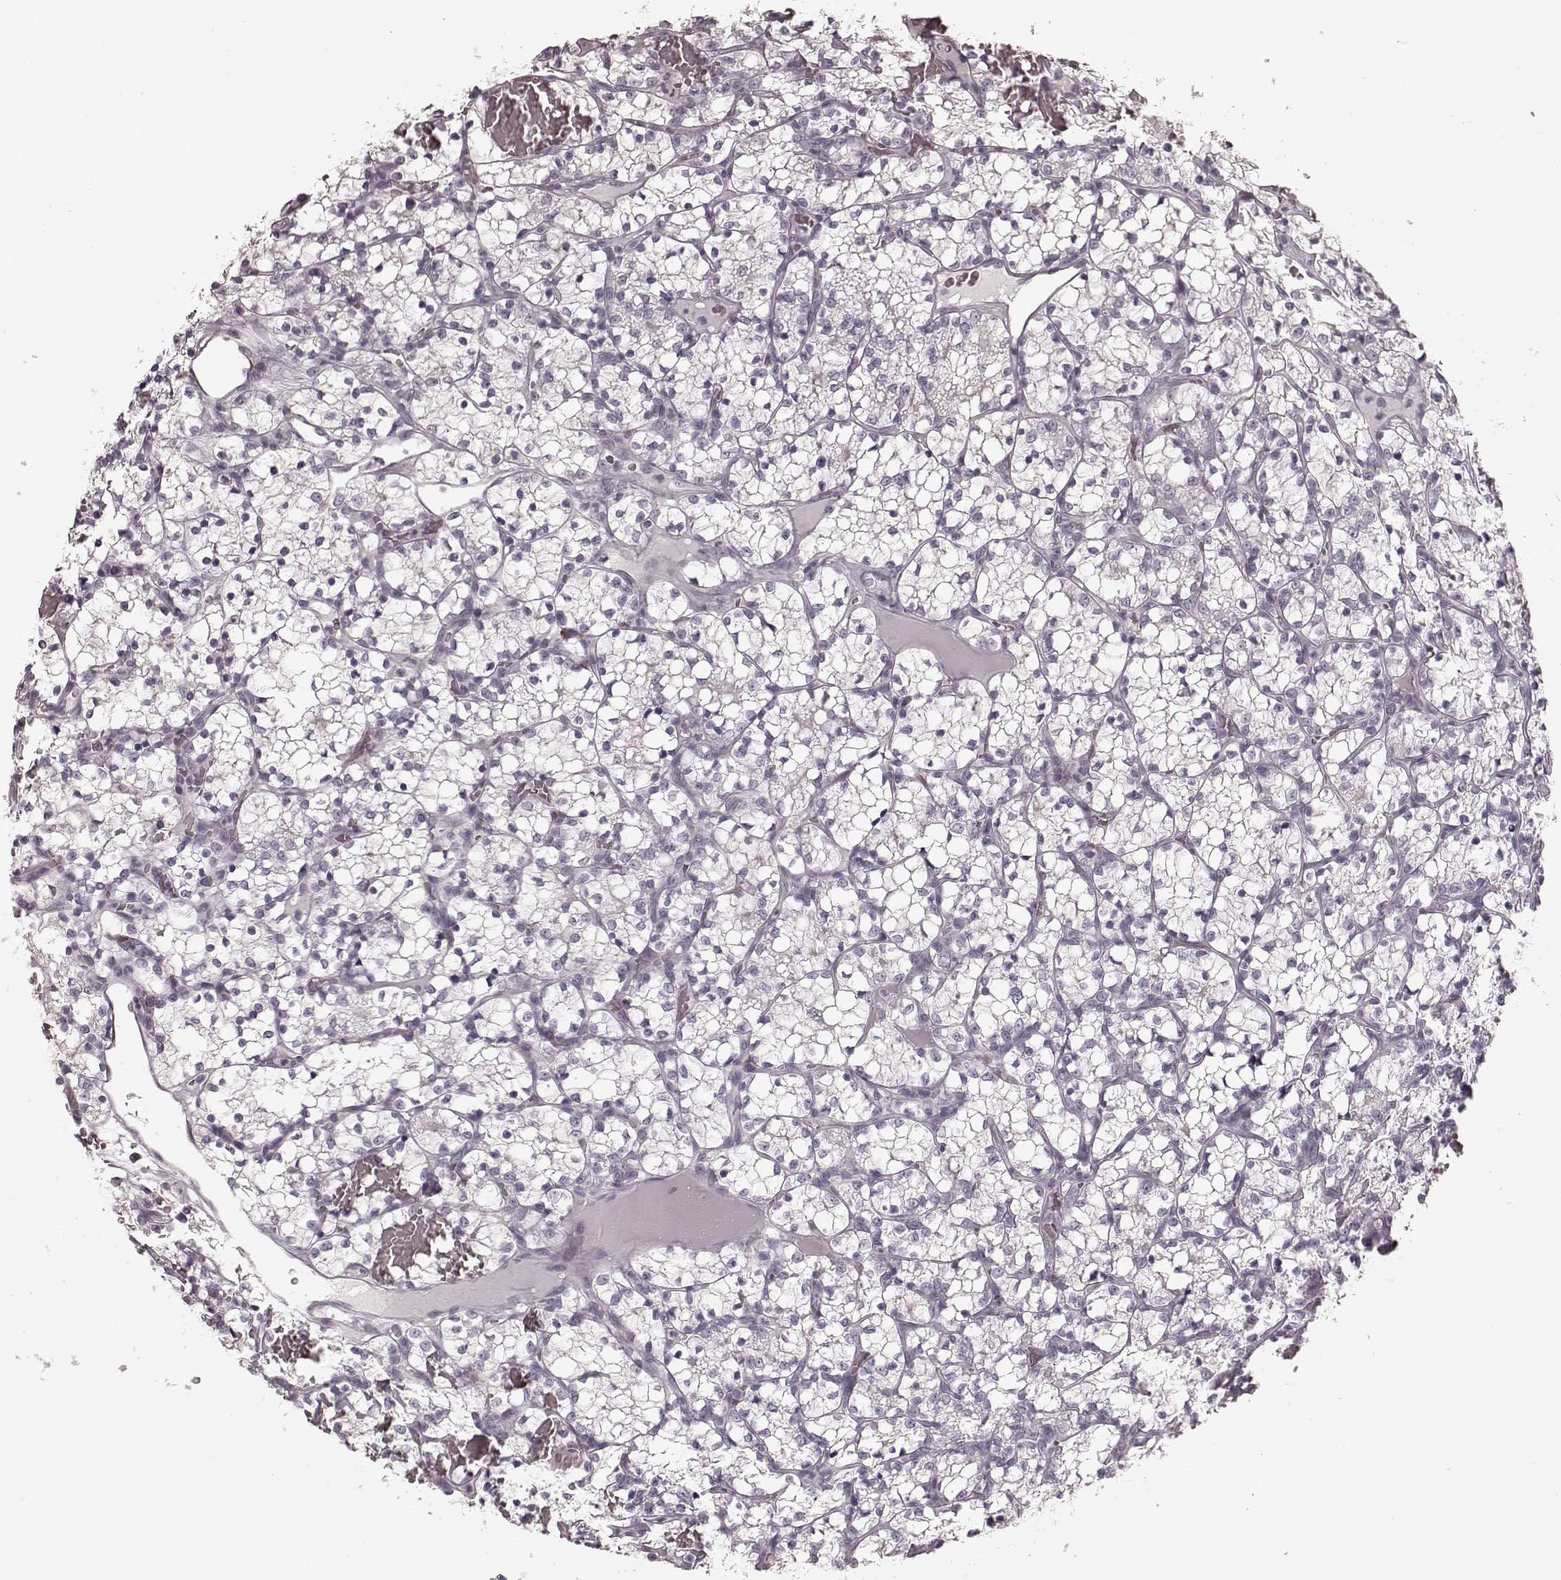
{"staining": {"intensity": "negative", "quantity": "none", "location": "none"}, "tissue": "renal cancer", "cell_type": "Tumor cells", "image_type": "cancer", "snomed": [{"axis": "morphology", "description": "Adenocarcinoma, NOS"}, {"axis": "topography", "description": "Kidney"}], "caption": "Renal cancer (adenocarcinoma) was stained to show a protein in brown. There is no significant staining in tumor cells.", "gene": "CD28", "patient": {"sex": "female", "age": 69}}